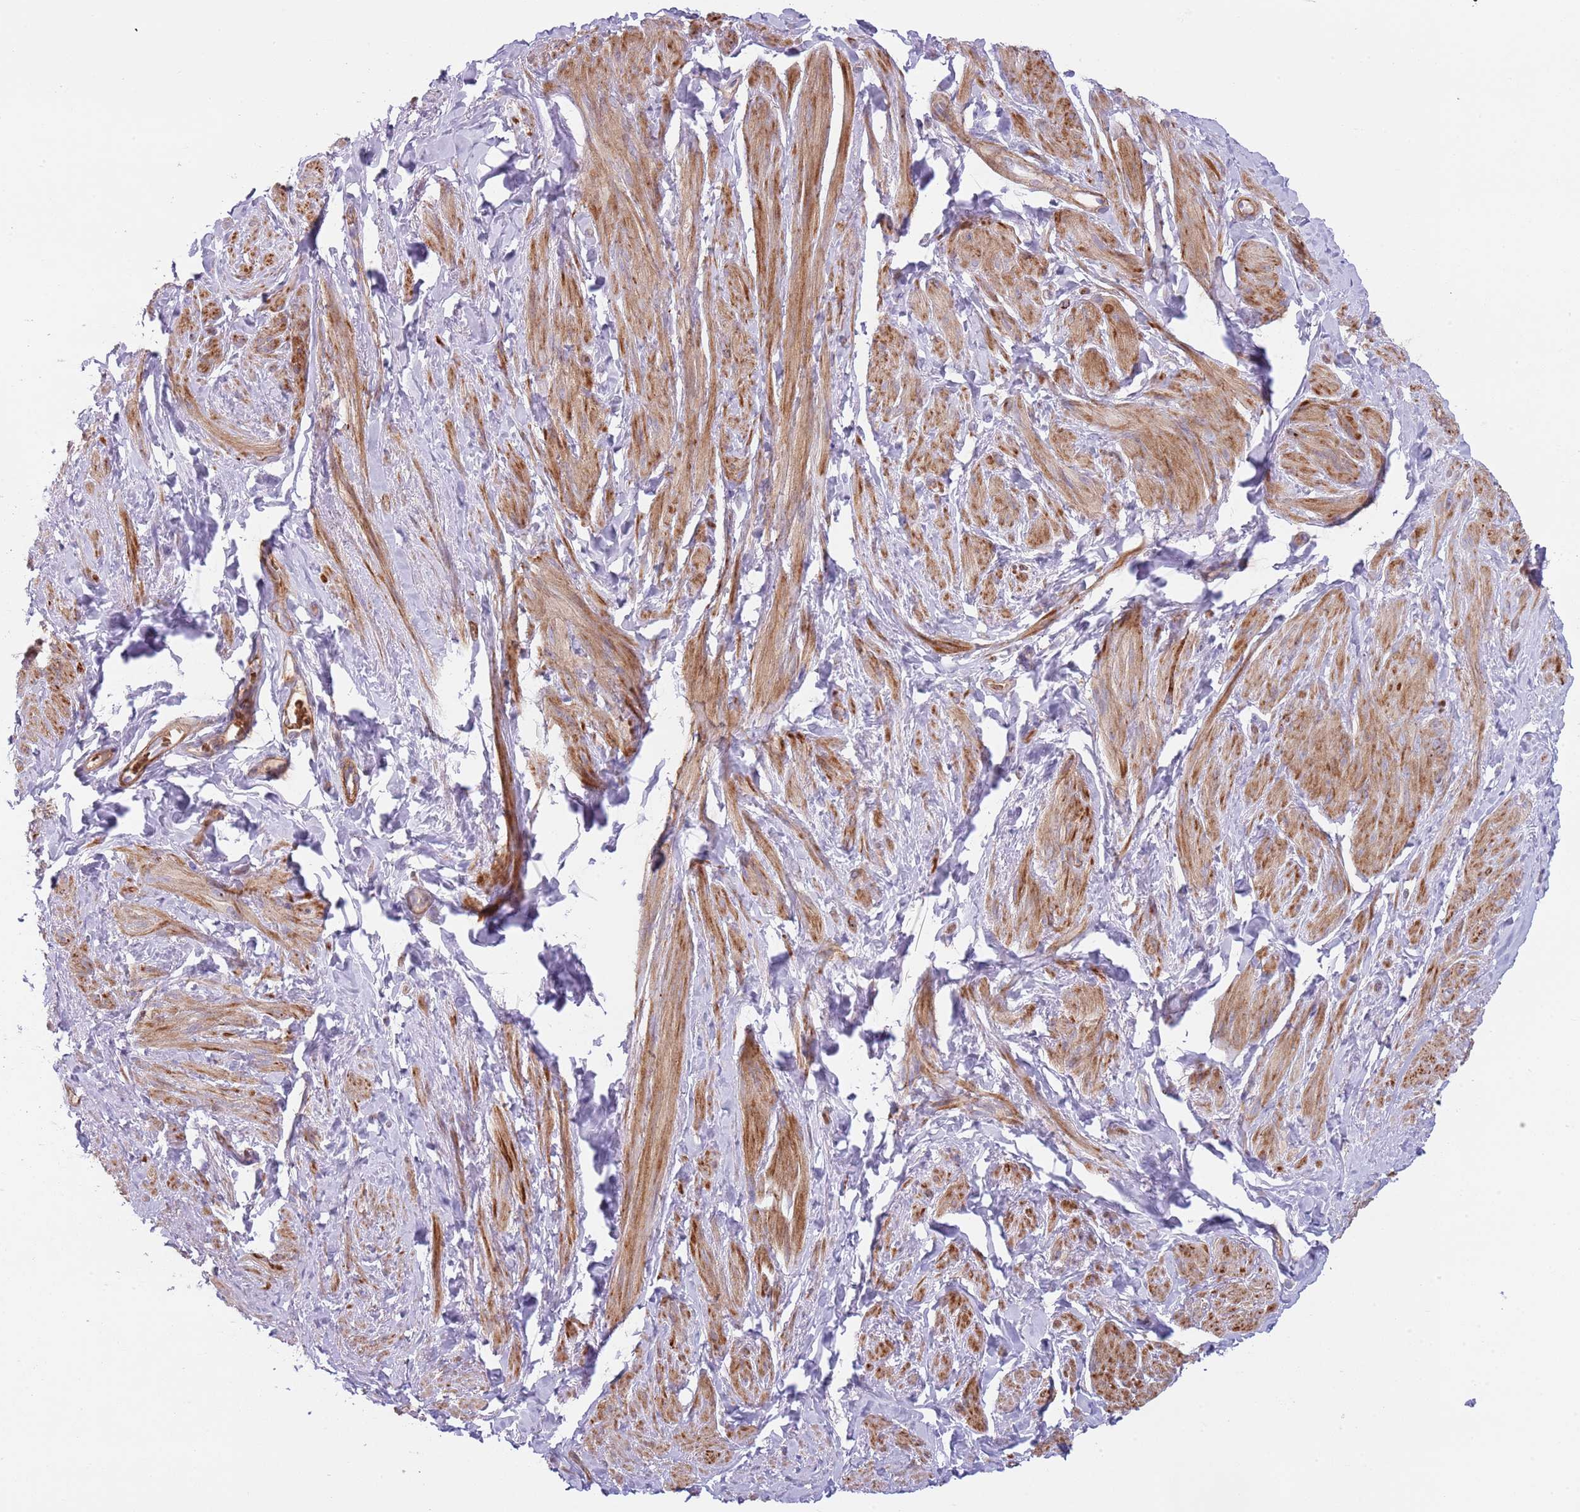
{"staining": {"intensity": "moderate", "quantity": "25%-75%", "location": "cytoplasmic/membranous"}, "tissue": "smooth muscle", "cell_type": "Smooth muscle cells", "image_type": "normal", "snomed": [{"axis": "morphology", "description": "Normal tissue, NOS"}, {"axis": "topography", "description": "Smooth muscle"}, {"axis": "topography", "description": "Peripheral nerve tissue"}], "caption": "Protein staining by immunohistochemistry displays moderate cytoplasmic/membranous positivity in about 25%-75% of smooth muscle cells in benign smooth muscle.", "gene": "TINAGL1", "patient": {"sex": "male", "age": 69}}